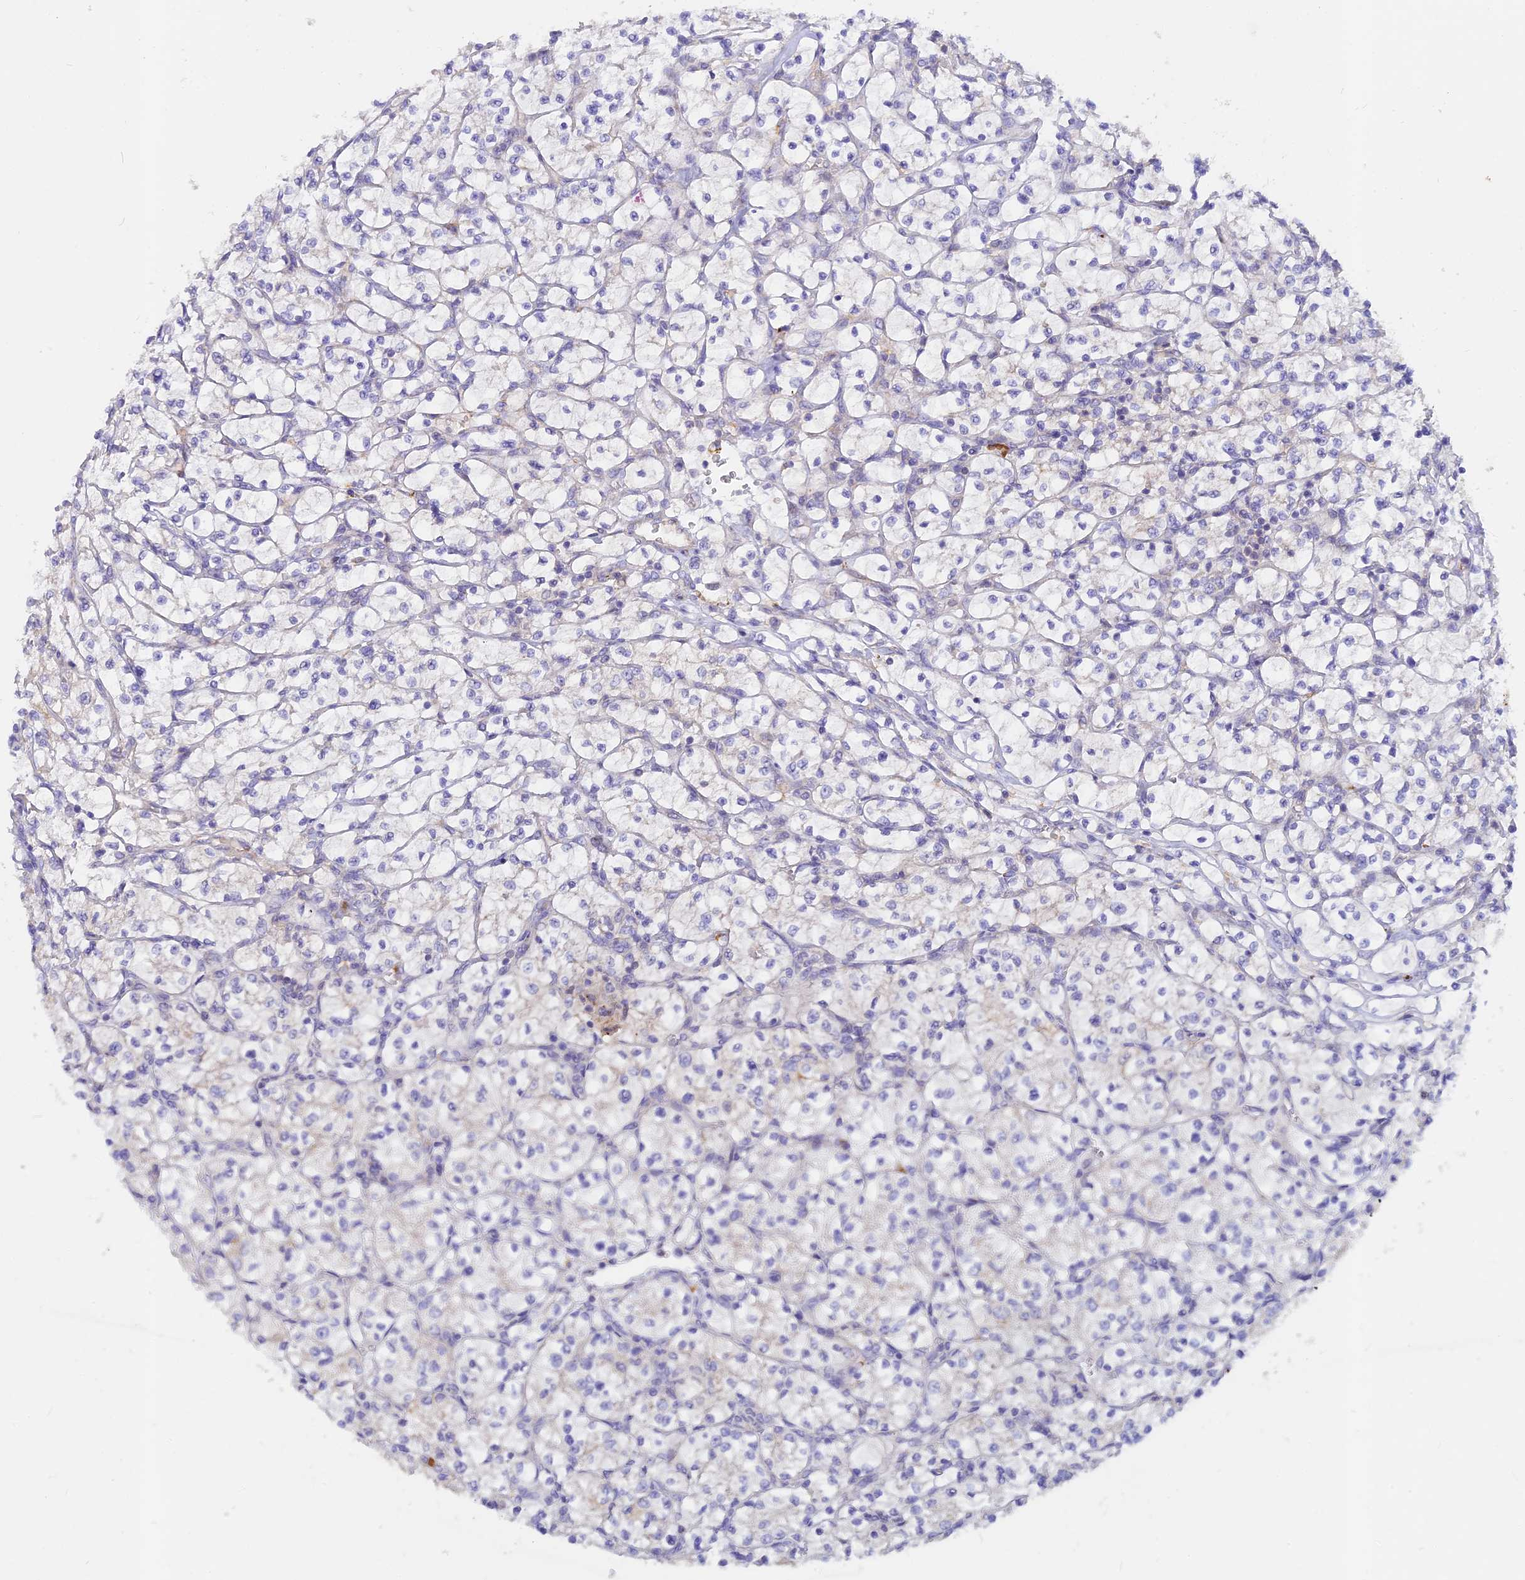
{"staining": {"intensity": "negative", "quantity": "none", "location": "none"}, "tissue": "renal cancer", "cell_type": "Tumor cells", "image_type": "cancer", "snomed": [{"axis": "morphology", "description": "Adenocarcinoma, NOS"}, {"axis": "topography", "description": "Kidney"}], "caption": "High power microscopy image of an IHC histopathology image of renal adenocarcinoma, revealing no significant positivity in tumor cells. (Stains: DAB IHC with hematoxylin counter stain, Microscopy: brightfield microscopy at high magnification).", "gene": "DENND2D", "patient": {"sex": "female", "age": 64}}